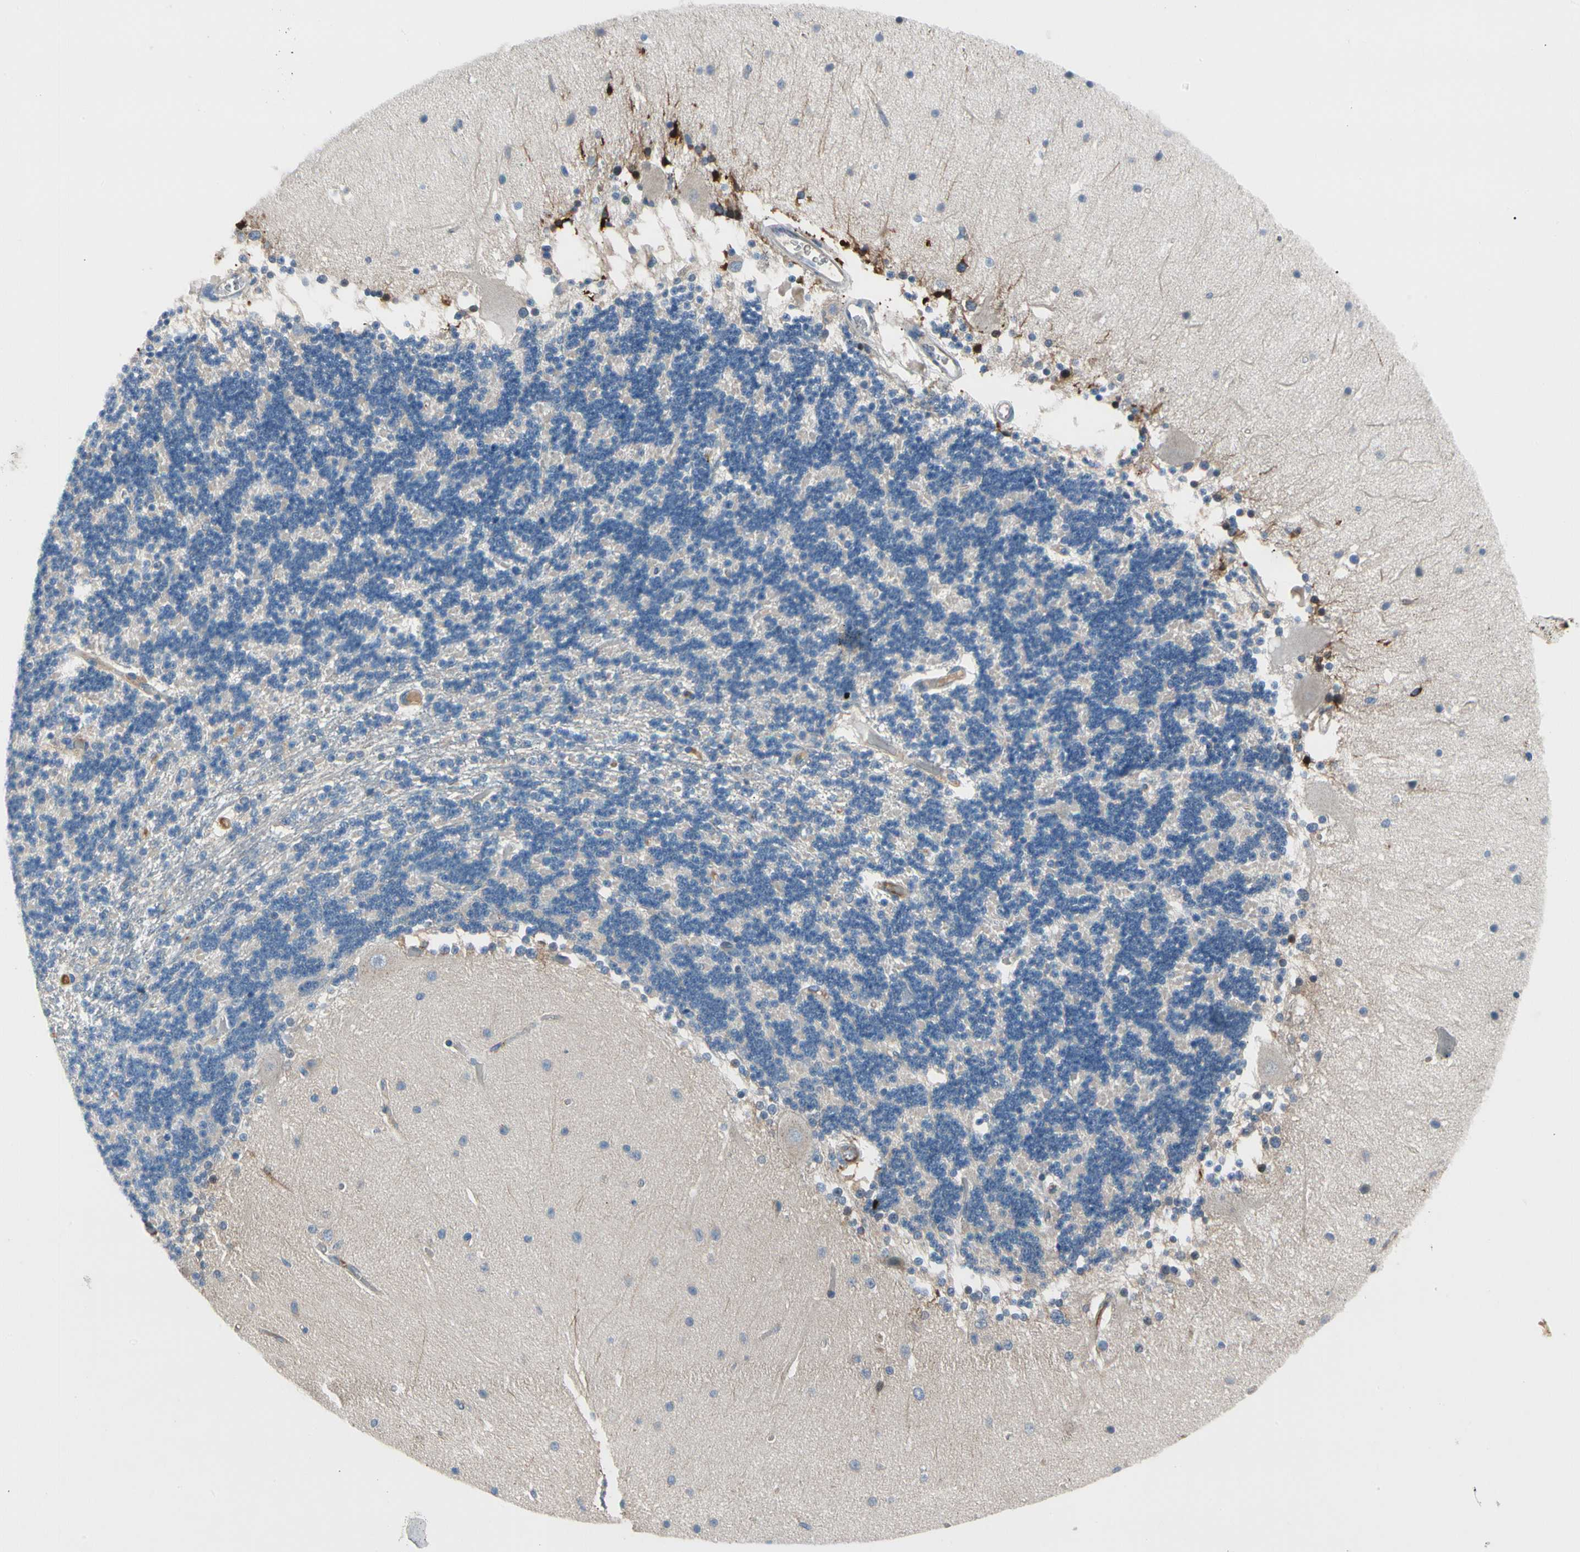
{"staining": {"intensity": "negative", "quantity": "none", "location": "none"}, "tissue": "cerebellum", "cell_type": "Cells in granular layer", "image_type": "normal", "snomed": [{"axis": "morphology", "description": "Normal tissue, NOS"}, {"axis": "topography", "description": "Cerebellum"}], "caption": "Human cerebellum stained for a protein using IHC displays no expression in cells in granular layer.", "gene": "HJURP", "patient": {"sex": "female", "age": 54}}